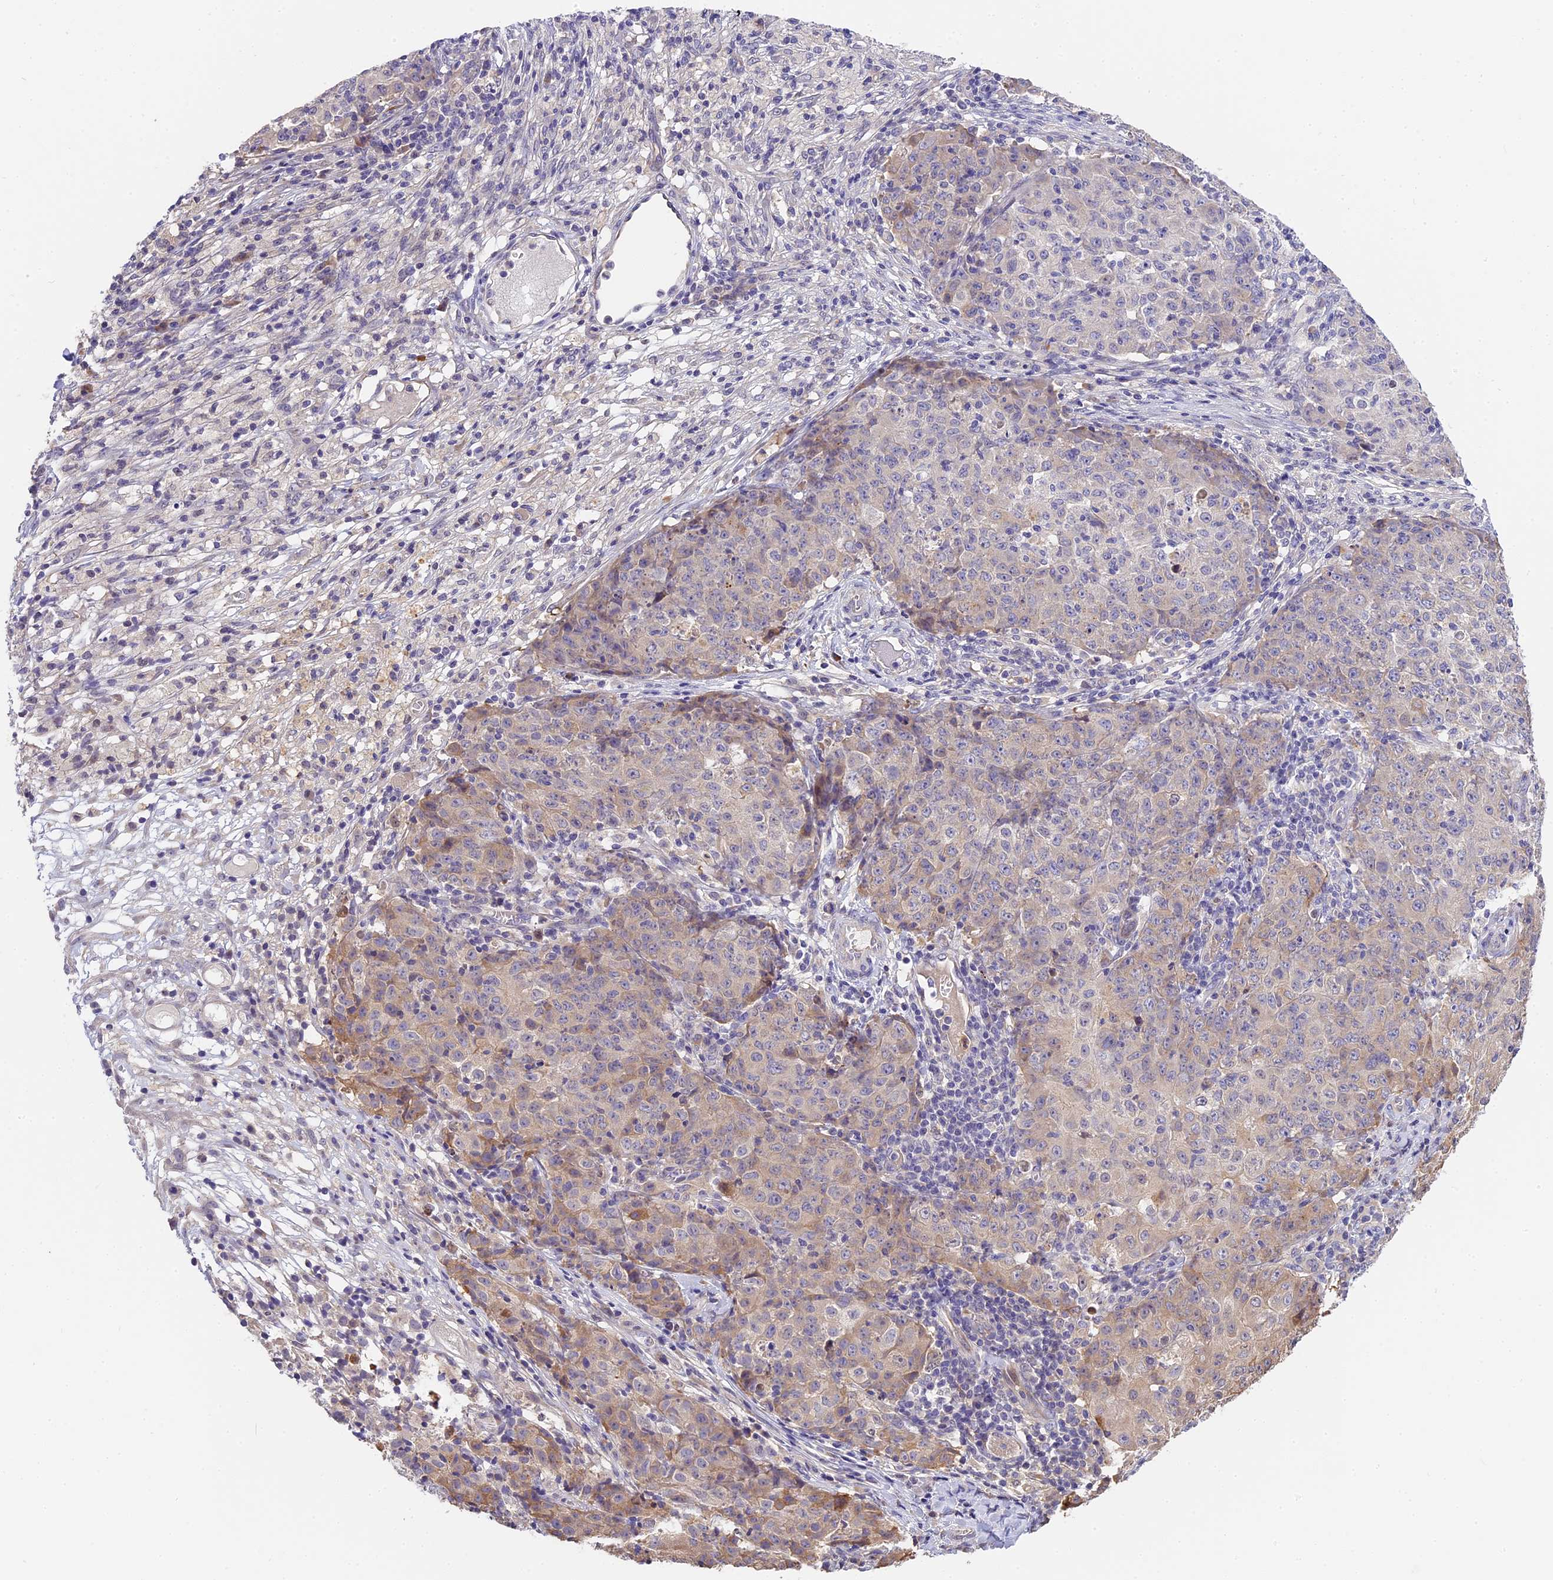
{"staining": {"intensity": "weak", "quantity": "25%-75%", "location": "cytoplasmic/membranous"}, "tissue": "ovarian cancer", "cell_type": "Tumor cells", "image_type": "cancer", "snomed": [{"axis": "morphology", "description": "Carcinoma, endometroid"}, {"axis": "topography", "description": "Ovary"}], "caption": "Ovarian endometroid carcinoma stained with a brown dye exhibits weak cytoplasmic/membranous positive staining in about 25%-75% of tumor cells.", "gene": "BSCL2", "patient": {"sex": "female", "age": 42}}